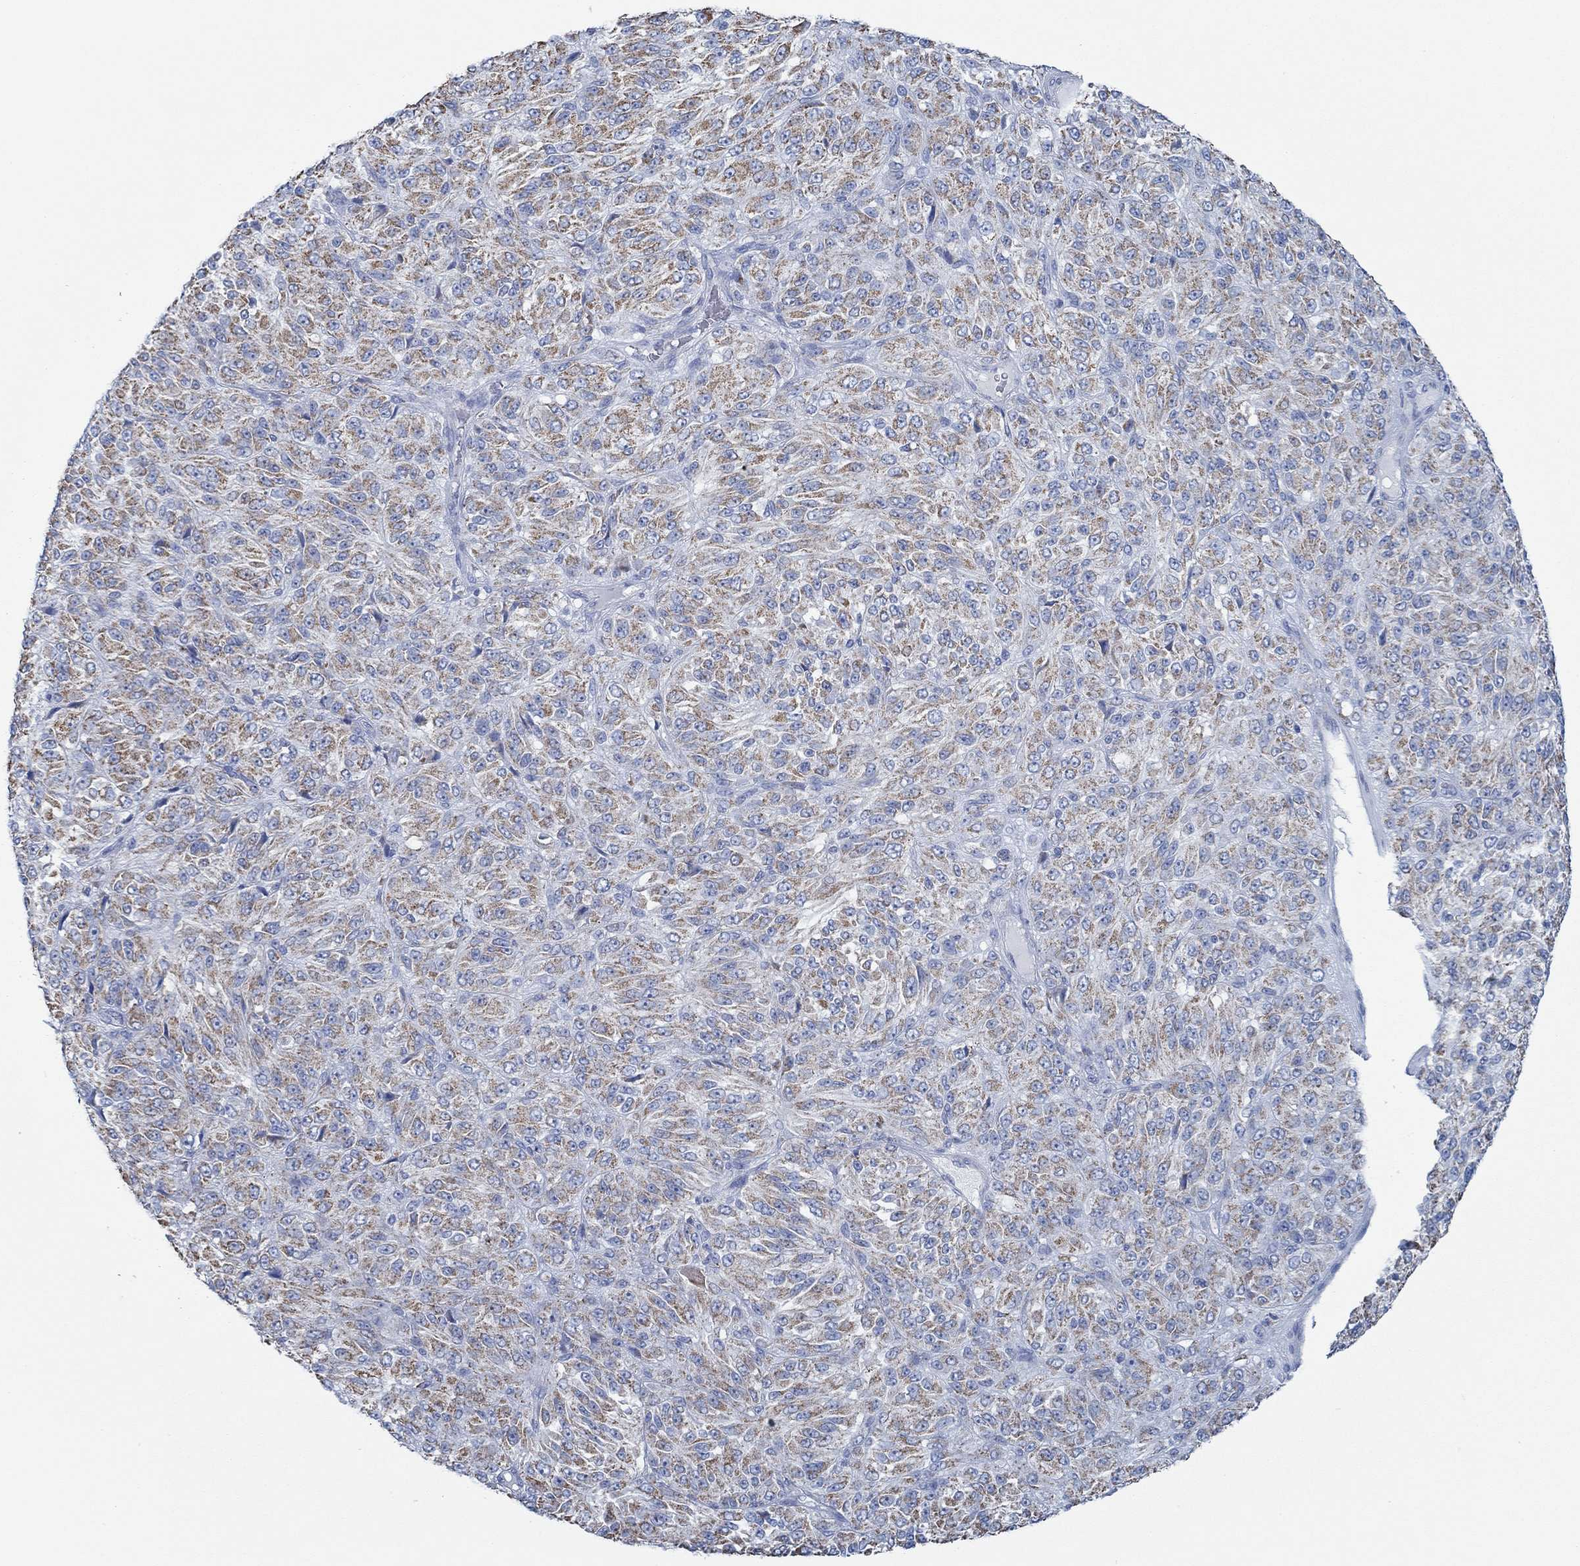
{"staining": {"intensity": "moderate", "quantity": ">75%", "location": "cytoplasmic/membranous"}, "tissue": "melanoma", "cell_type": "Tumor cells", "image_type": "cancer", "snomed": [{"axis": "morphology", "description": "Malignant melanoma, Metastatic site"}, {"axis": "topography", "description": "Brain"}], "caption": "Moderate cytoplasmic/membranous expression is seen in approximately >75% of tumor cells in malignant melanoma (metastatic site).", "gene": "GLOD5", "patient": {"sex": "female", "age": 56}}